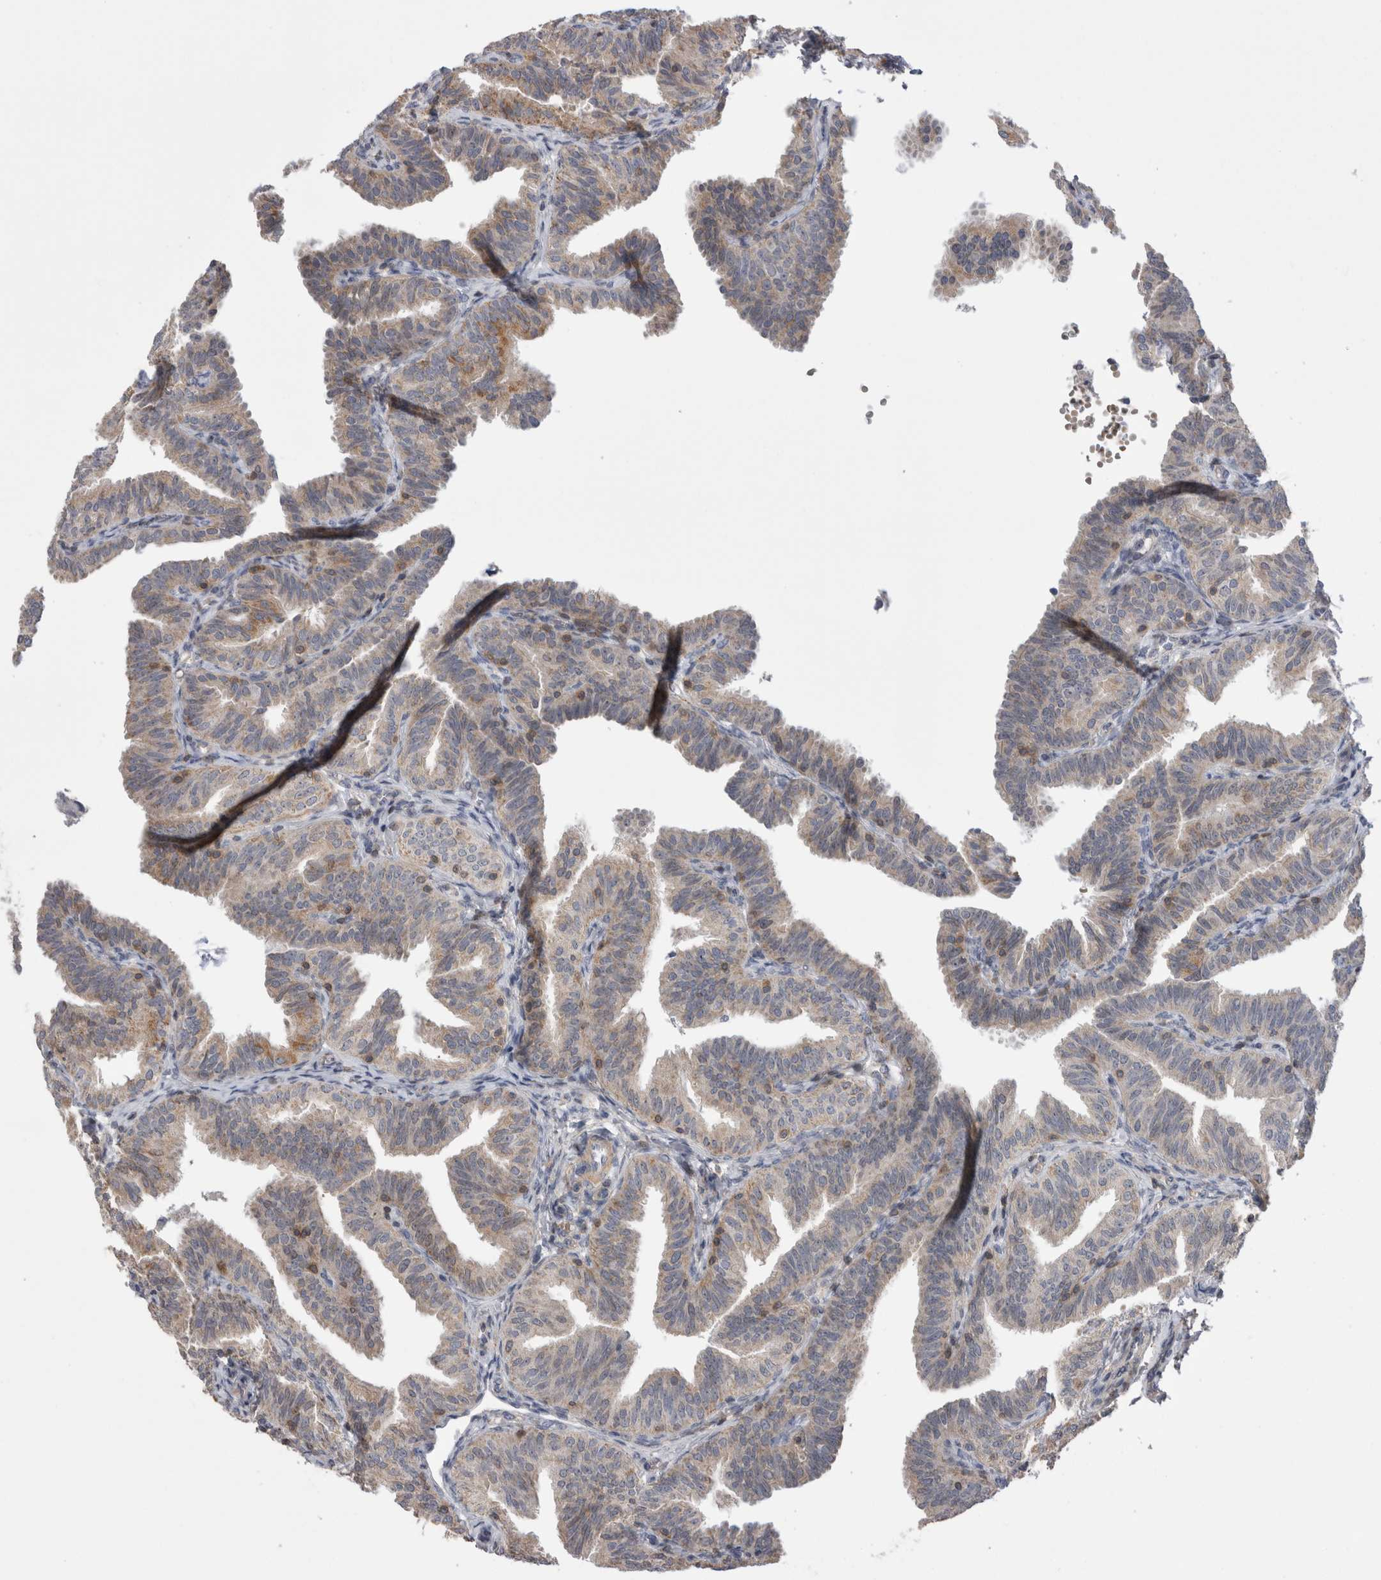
{"staining": {"intensity": "weak", "quantity": ">75%", "location": "cytoplasmic/membranous"}, "tissue": "fallopian tube", "cell_type": "Glandular cells", "image_type": "normal", "snomed": [{"axis": "morphology", "description": "Normal tissue, NOS"}, {"axis": "topography", "description": "Fallopian tube"}], "caption": "Benign fallopian tube displays weak cytoplasmic/membranous expression in about >75% of glandular cells.", "gene": "DARS2", "patient": {"sex": "female", "age": 35}}